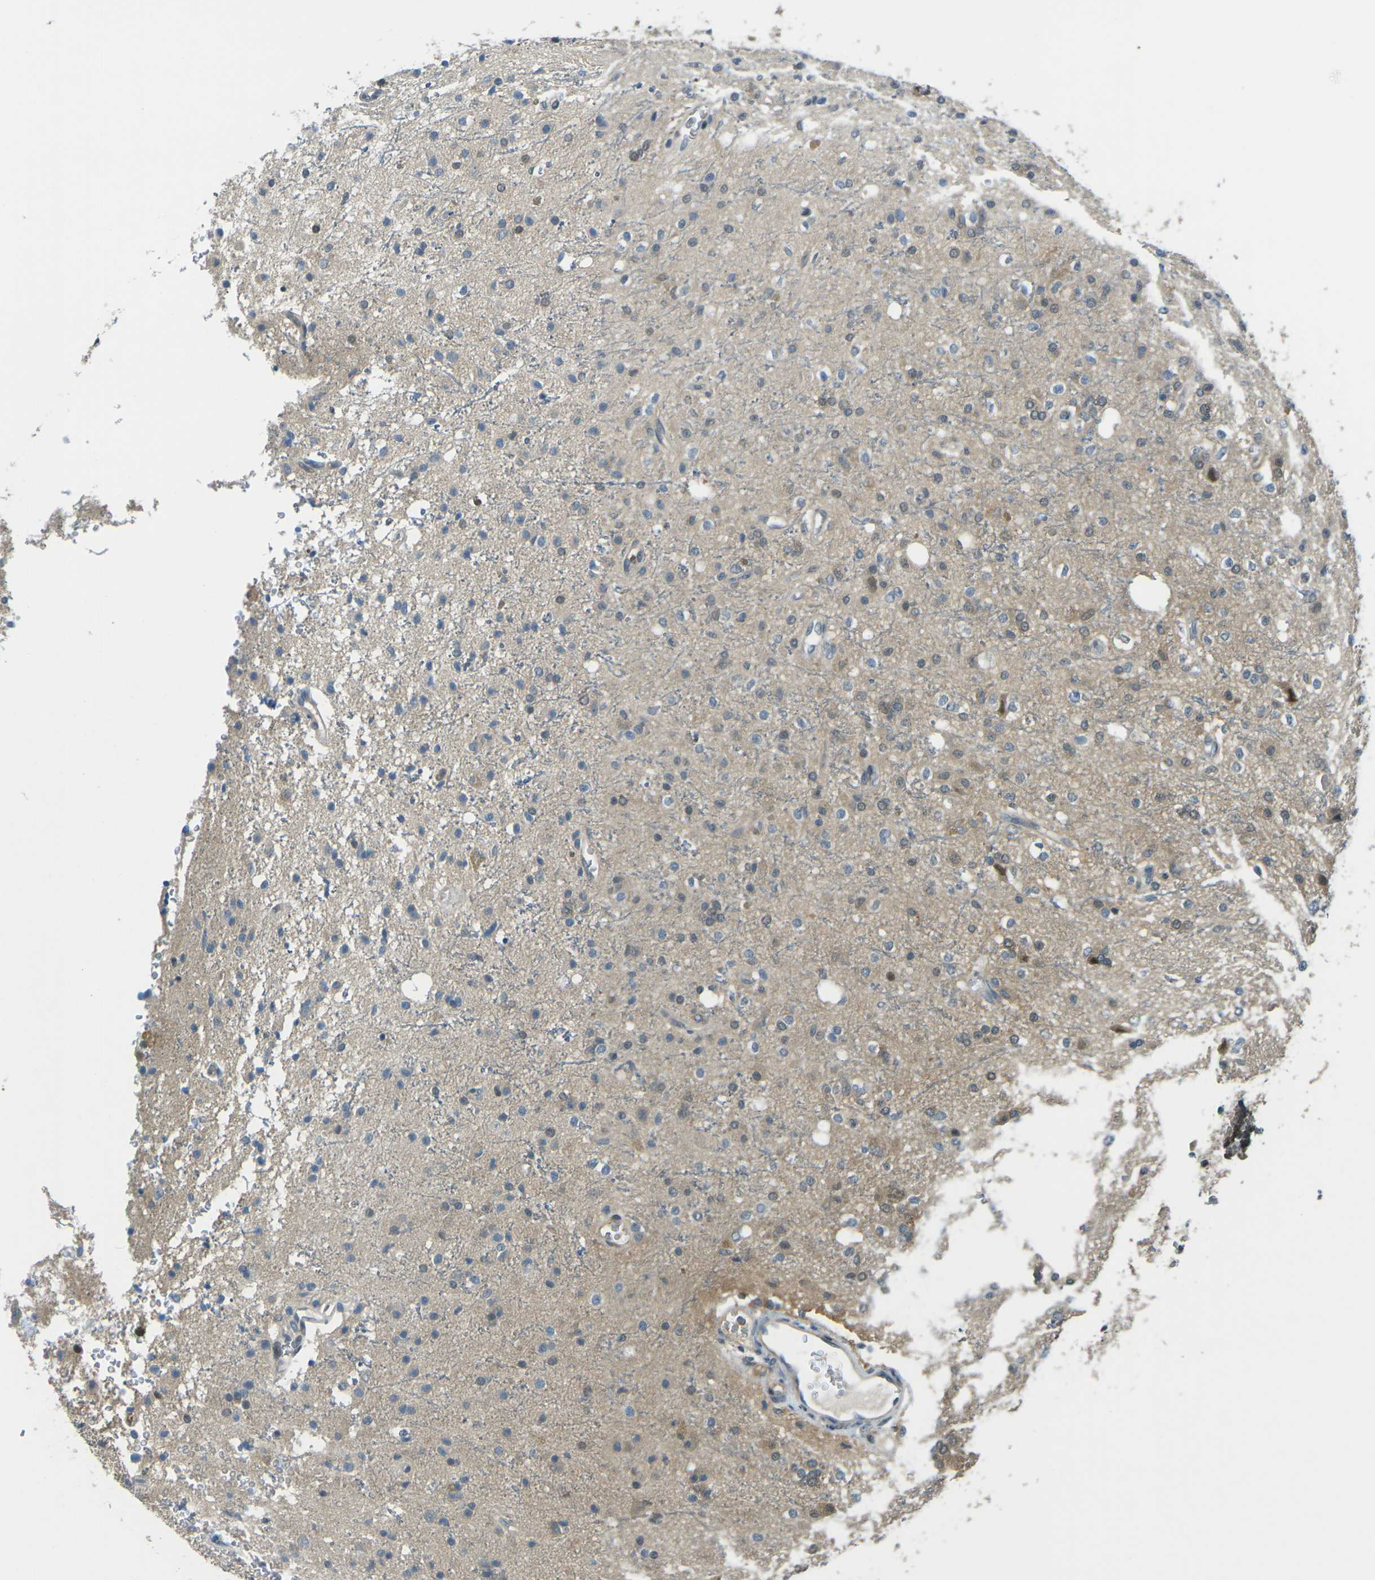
{"staining": {"intensity": "weak", "quantity": "25%-75%", "location": "cytoplasmic/membranous"}, "tissue": "glioma", "cell_type": "Tumor cells", "image_type": "cancer", "snomed": [{"axis": "morphology", "description": "Glioma, malignant, High grade"}, {"axis": "topography", "description": "Brain"}], "caption": "This is a micrograph of immunohistochemistry staining of malignant glioma (high-grade), which shows weak staining in the cytoplasmic/membranous of tumor cells.", "gene": "PIEZO2", "patient": {"sex": "male", "age": 47}}